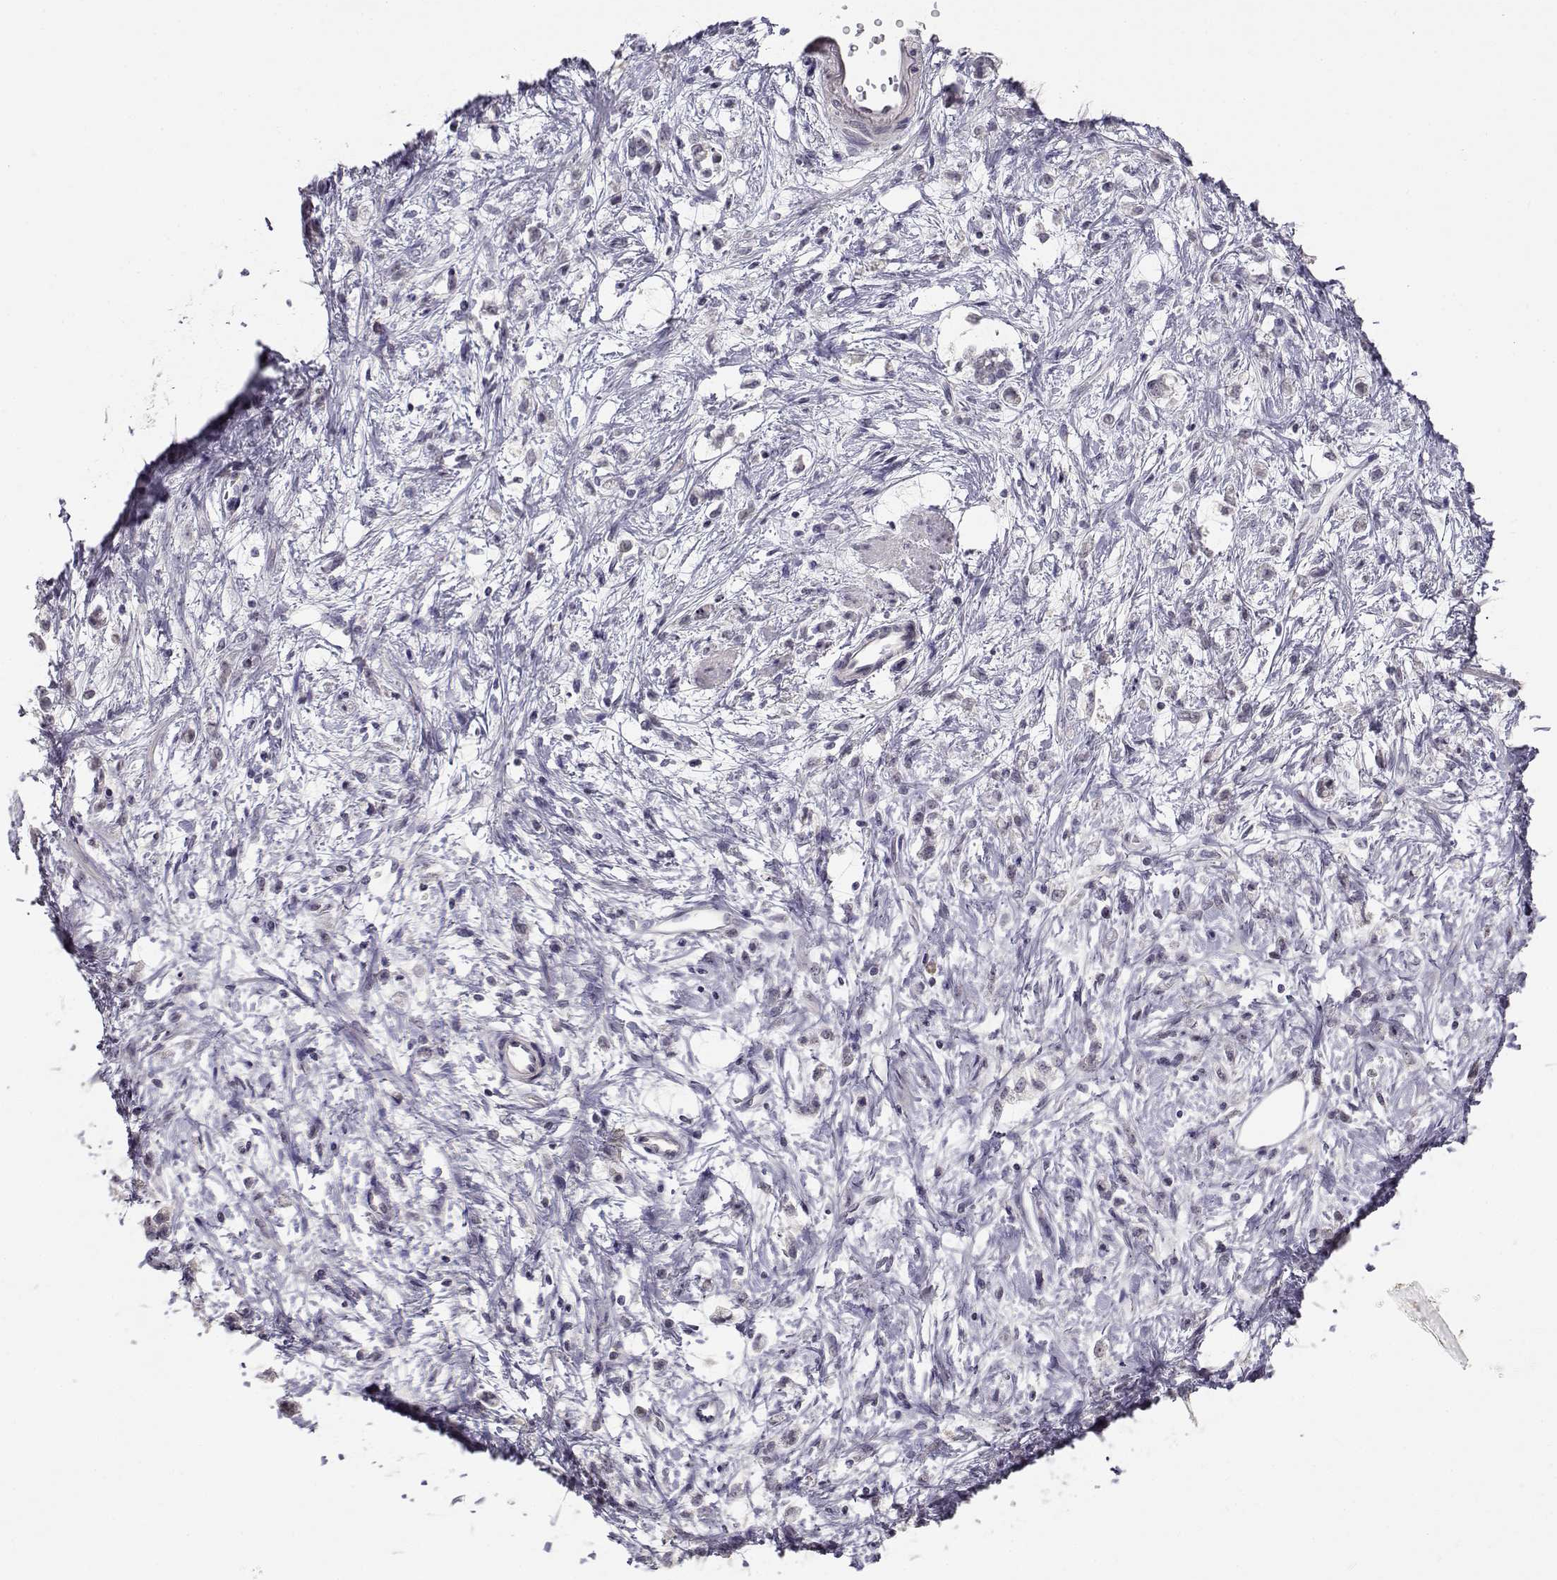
{"staining": {"intensity": "negative", "quantity": "none", "location": "none"}, "tissue": "stomach cancer", "cell_type": "Tumor cells", "image_type": "cancer", "snomed": [{"axis": "morphology", "description": "Adenocarcinoma, NOS"}, {"axis": "topography", "description": "Stomach"}], "caption": "This is an immunohistochemistry photomicrograph of stomach cancer. There is no staining in tumor cells.", "gene": "RHOXF2", "patient": {"sex": "female", "age": 60}}